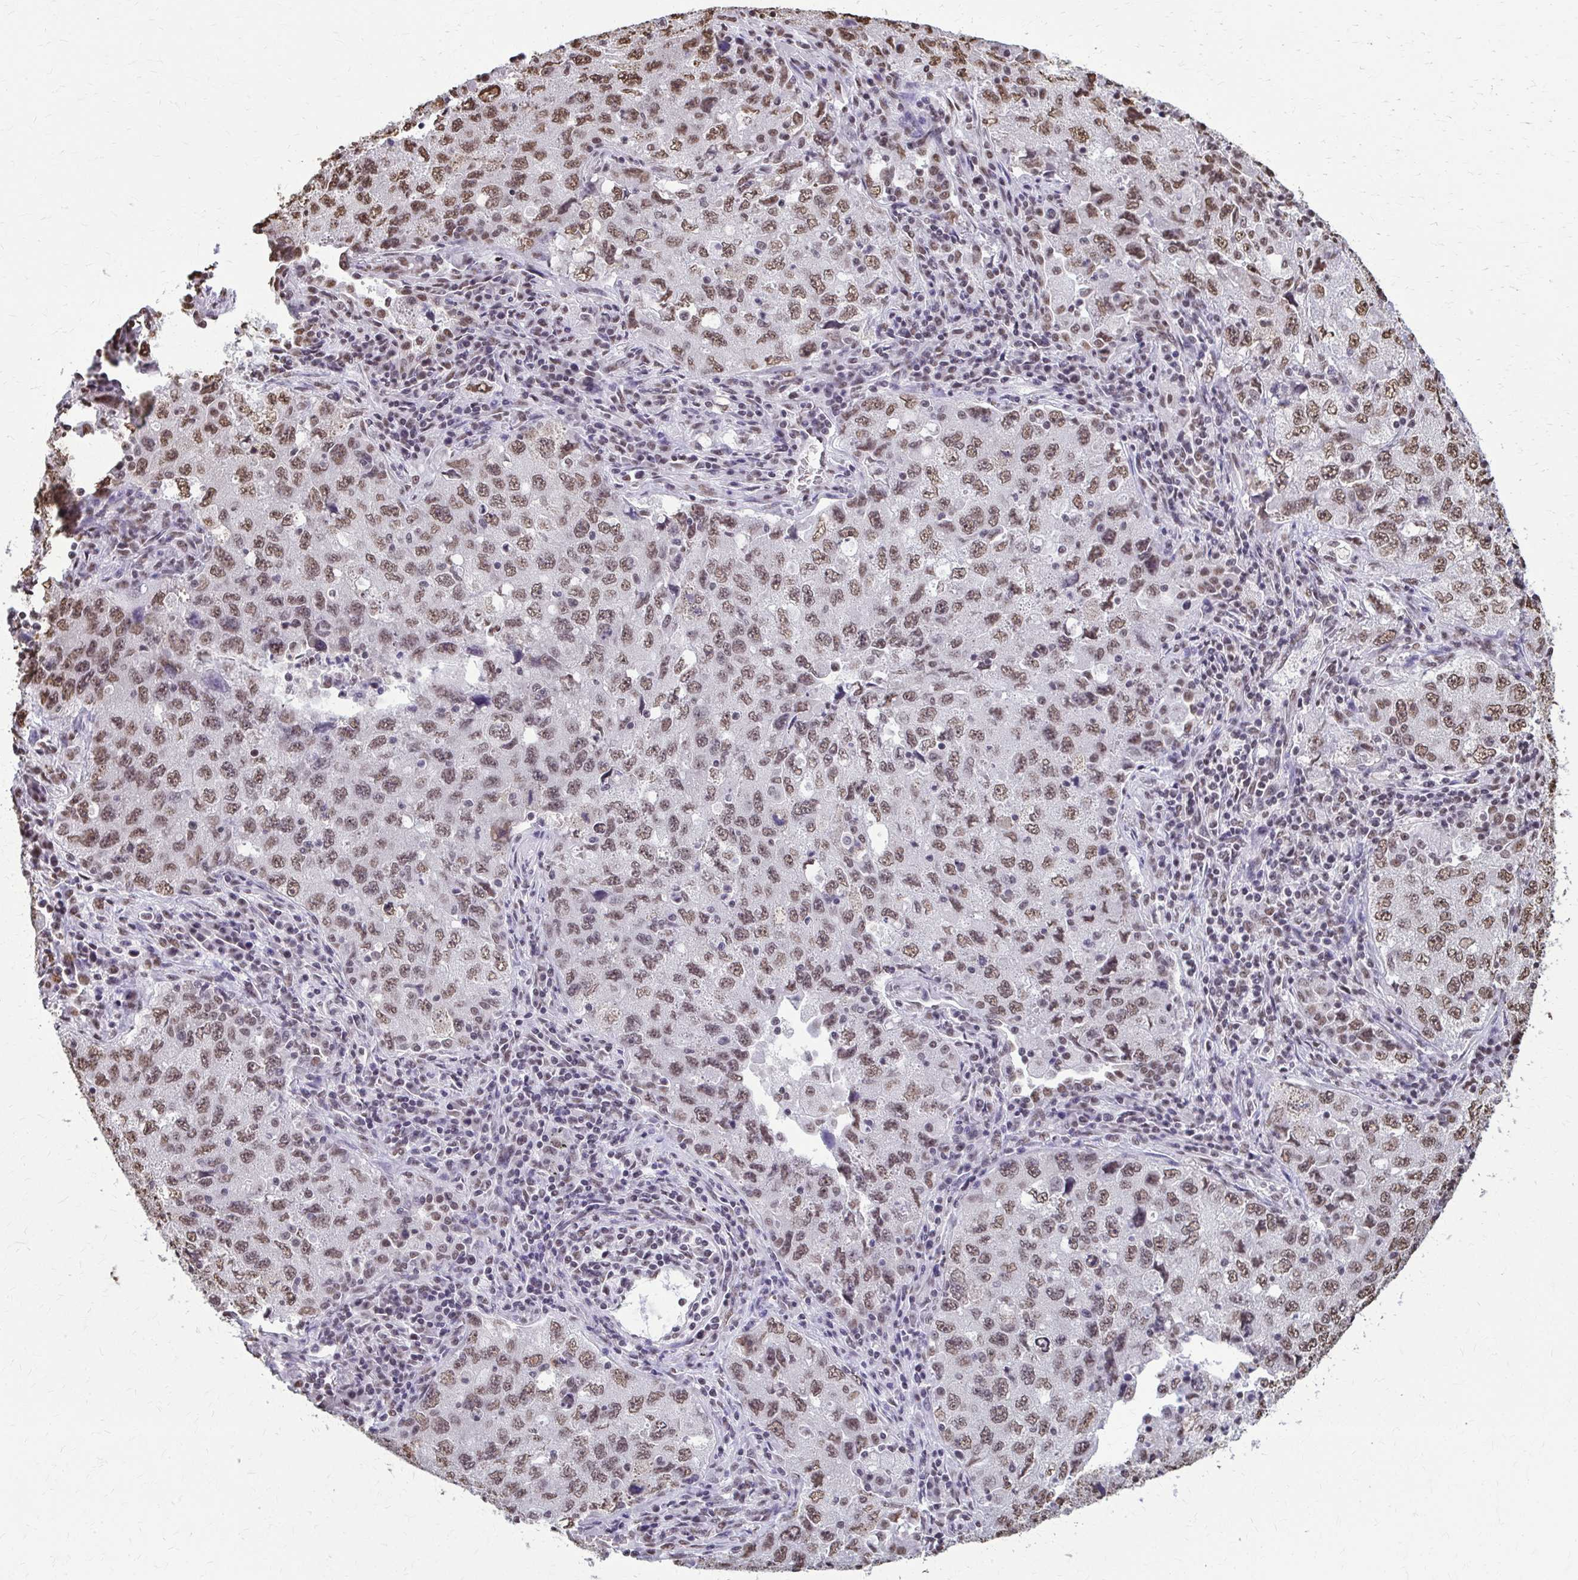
{"staining": {"intensity": "moderate", "quantity": ">75%", "location": "nuclear"}, "tissue": "lung cancer", "cell_type": "Tumor cells", "image_type": "cancer", "snomed": [{"axis": "morphology", "description": "Adenocarcinoma, NOS"}, {"axis": "topography", "description": "Lung"}], "caption": "Brown immunohistochemical staining in human lung cancer (adenocarcinoma) reveals moderate nuclear positivity in about >75% of tumor cells.", "gene": "SNRPA", "patient": {"sex": "female", "age": 57}}